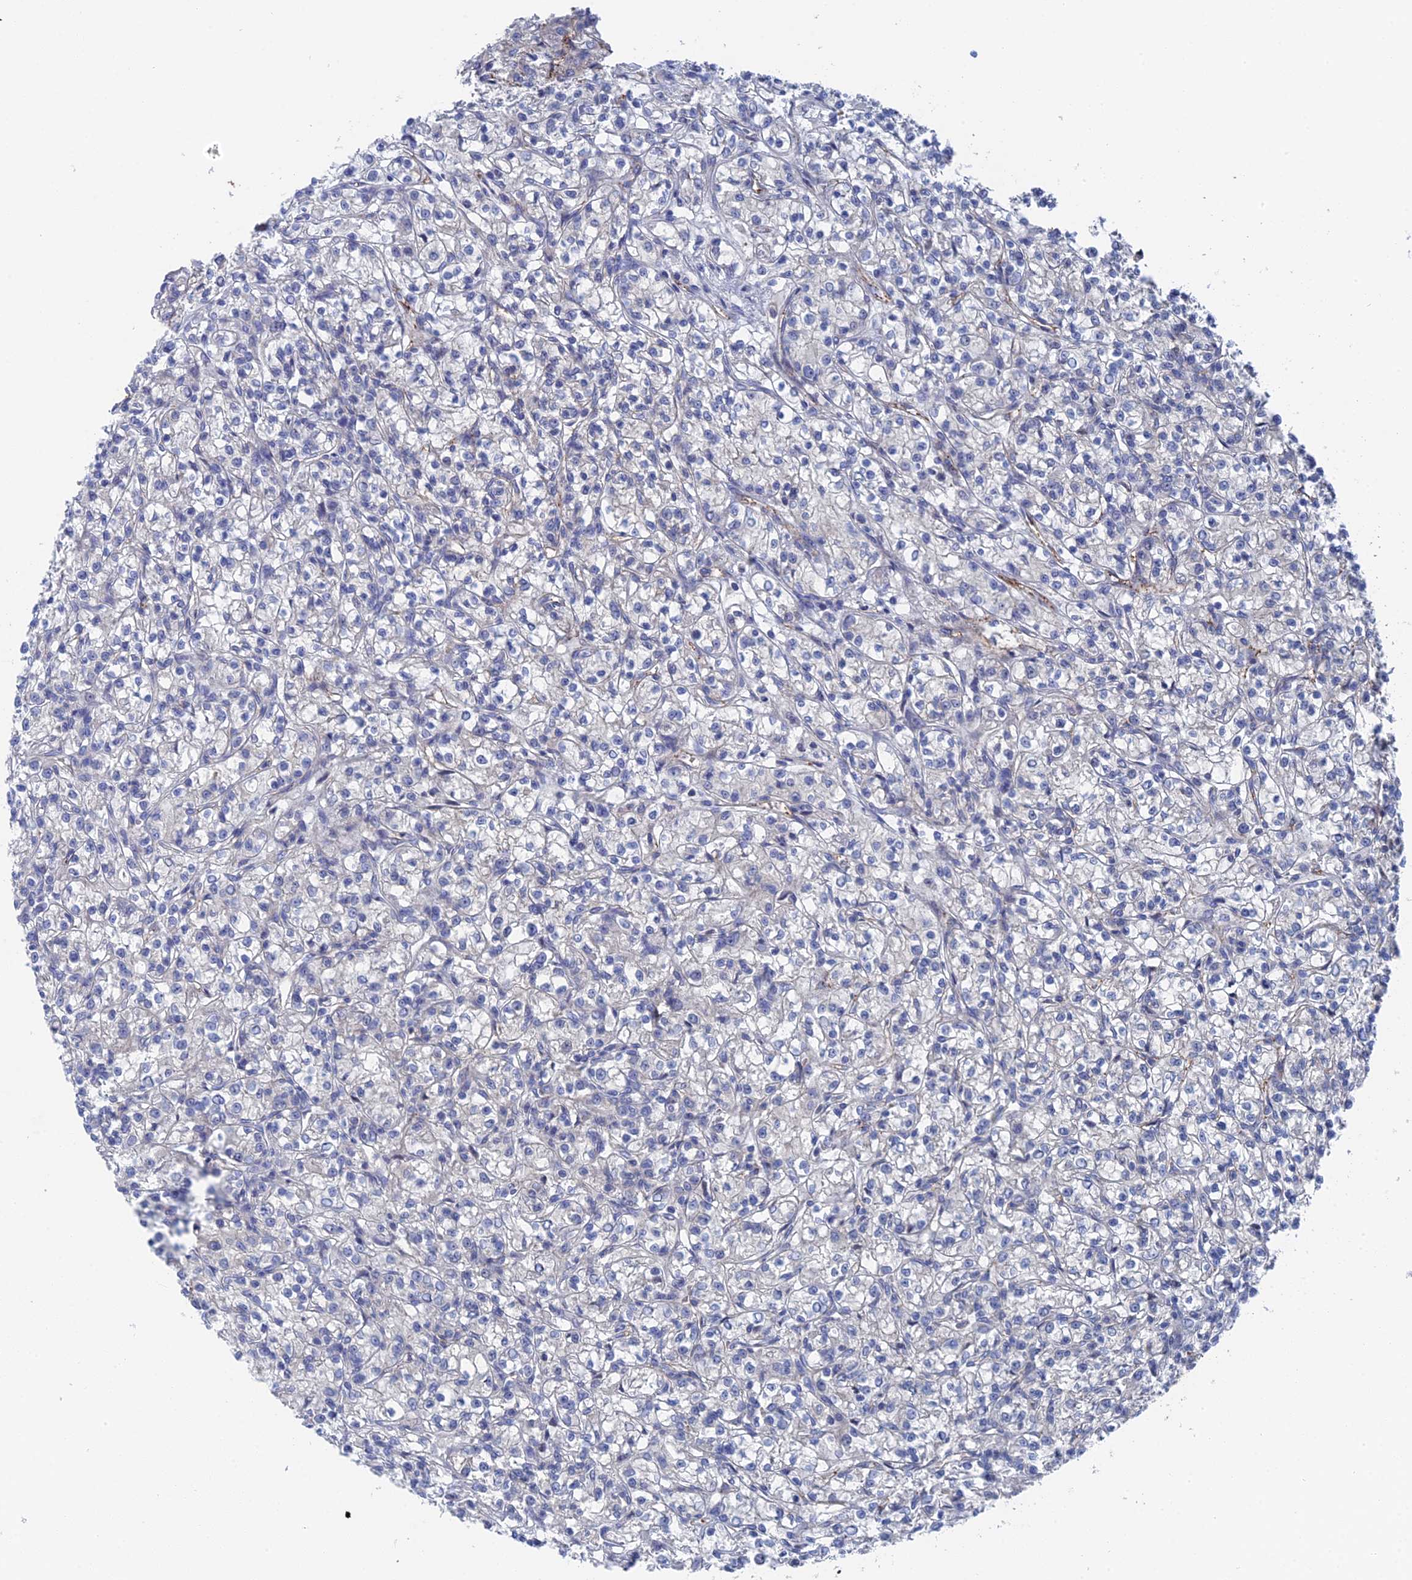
{"staining": {"intensity": "negative", "quantity": "none", "location": "none"}, "tissue": "renal cancer", "cell_type": "Tumor cells", "image_type": "cancer", "snomed": [{"axis": "morphology", "description": "Adenocarcinoma, NOS"}, {"axis": "topography", "description": "Kidney"}], "caption": "The IHC histopathology image has no significant staining in tumor cells of renal cancer tissue. The staining was performed using DAB to visualize the protein expression in brown, while the nuclei were stained in blue with hematoxylin (Magnification: 20x).", "gene": "MTHFSD", "patient": {"sex": "female", "age": 59}}